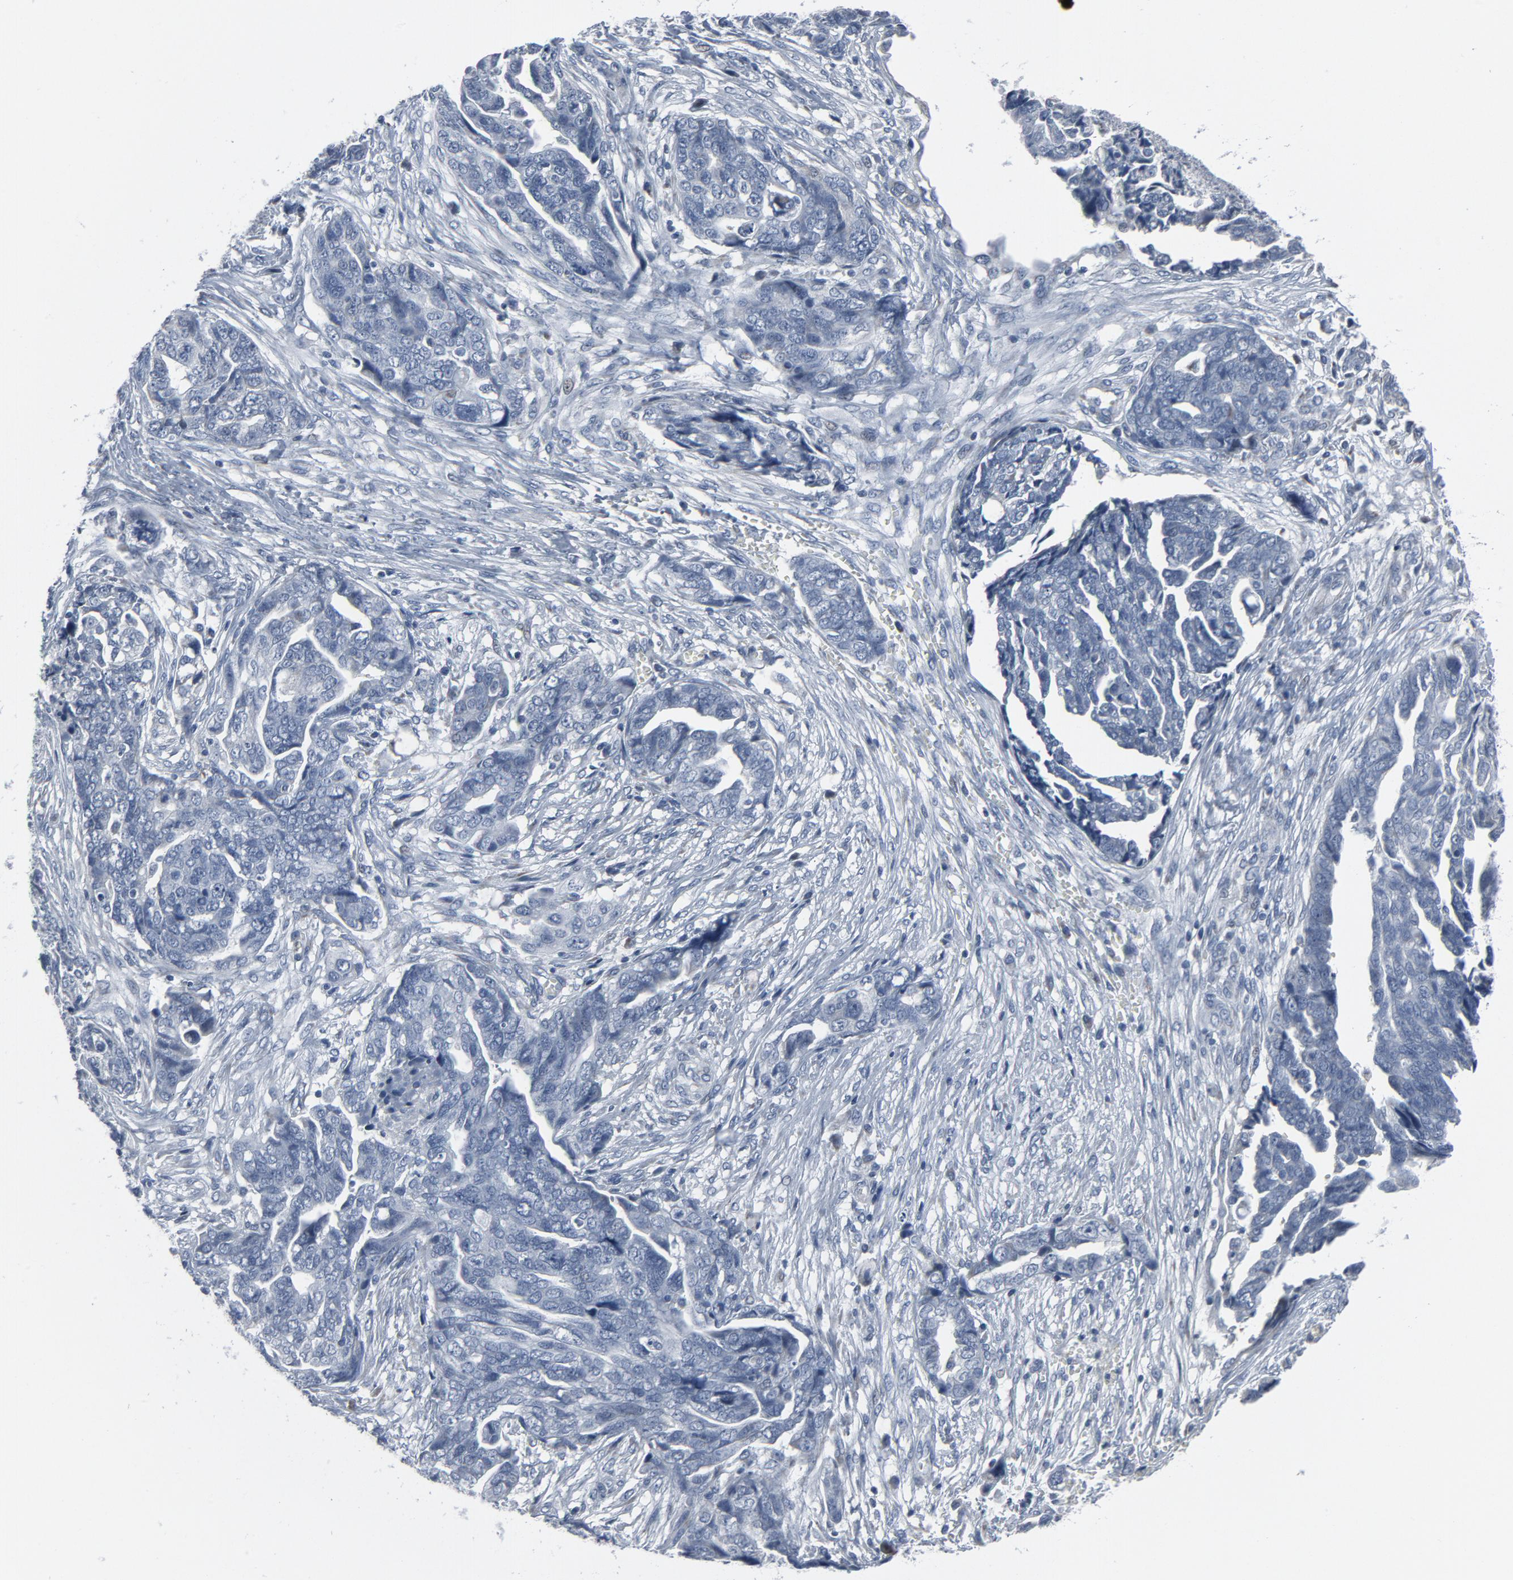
{"staining": {"intensity": "negative", "quantity": "none", "location": "none"}, "tissue": "ovarian cancer", "cell_type": "Tumor cells", "image_type": "cancer", "snomed": [{"axis": "morphology", "description": "Normal tissue, NOS"}, {"axis": "morphology", "description": "Cystadenocarcinoma, serous, NOS"}, {"axis": "topography", "description": "Fallopian tube"}, {"axis": "topography", "description": "Ovary"}], "caption": "Ovarian cancer stained for a protein using immunohistochemistry (IHC) exhibits no expression tumor cells.", "gene": "GPX2", "patient": {"sex": "female", "age": 56}}